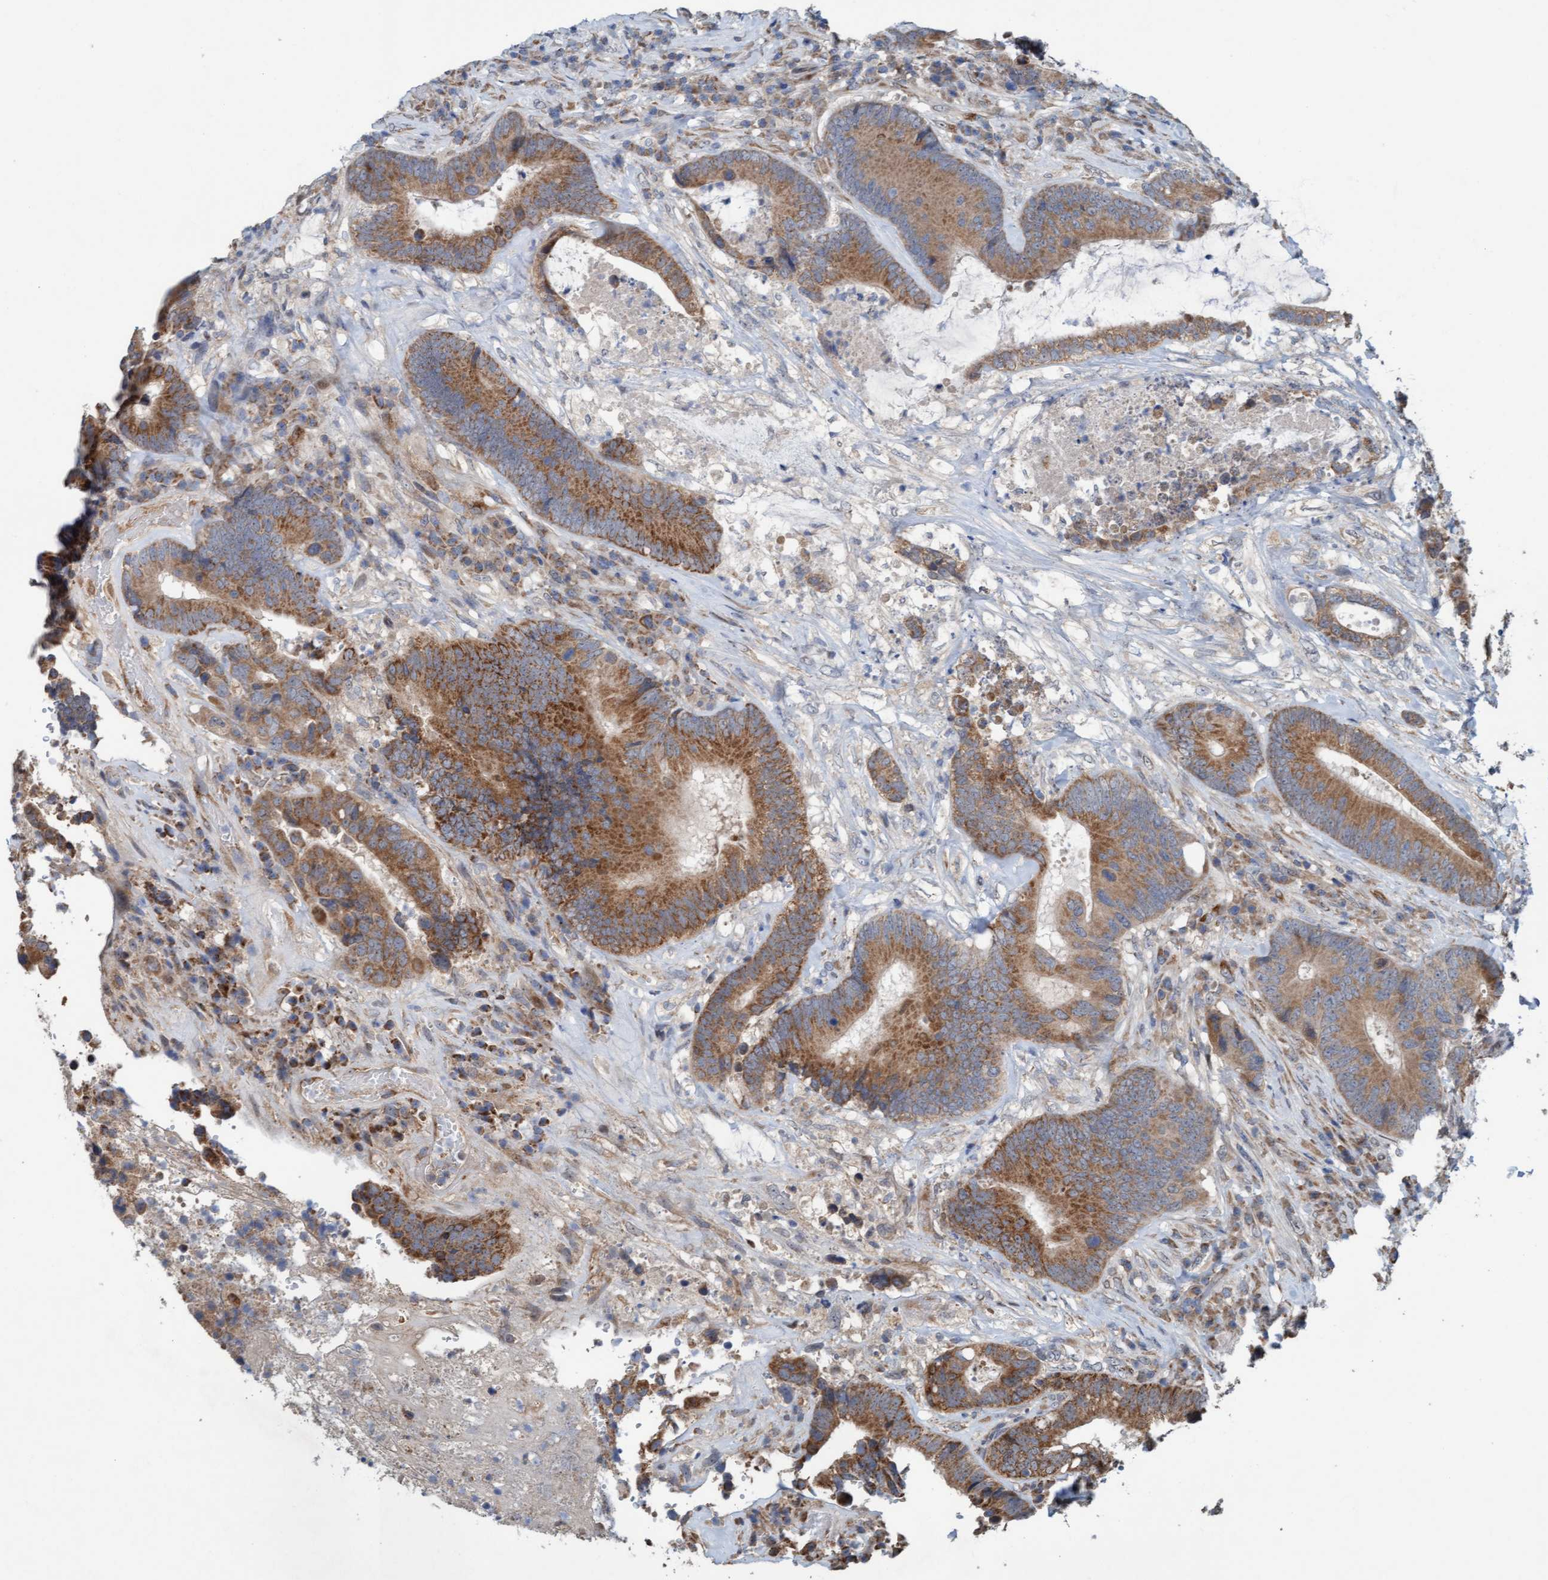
{"staining": {"intensity": "strong", "quantity": ">75%", "location": "cytoplasmic/membranous"}, "tissue": "colorectal cancer", "cell_type": "Tumor cells", "image_type": "cancer", "snomed": [{"axis": "morphology", "description": "Adenocarcinoma, NOS"}, {"axis": "topography", "description": "Rectum"}], "caption": "A high-resolution micrograph shows immunohistochemistry staining of colorectal cancer, which exhibits strong cytoplasmic/membranous expression in about >75% of tumor cells. The staining was performed using DAB, with brown indicating positive protein expression. Nuclei are stained blue with hematoxylin.", "gene": "ZNF566", "patient": {"sex": "female", "age": 89}}